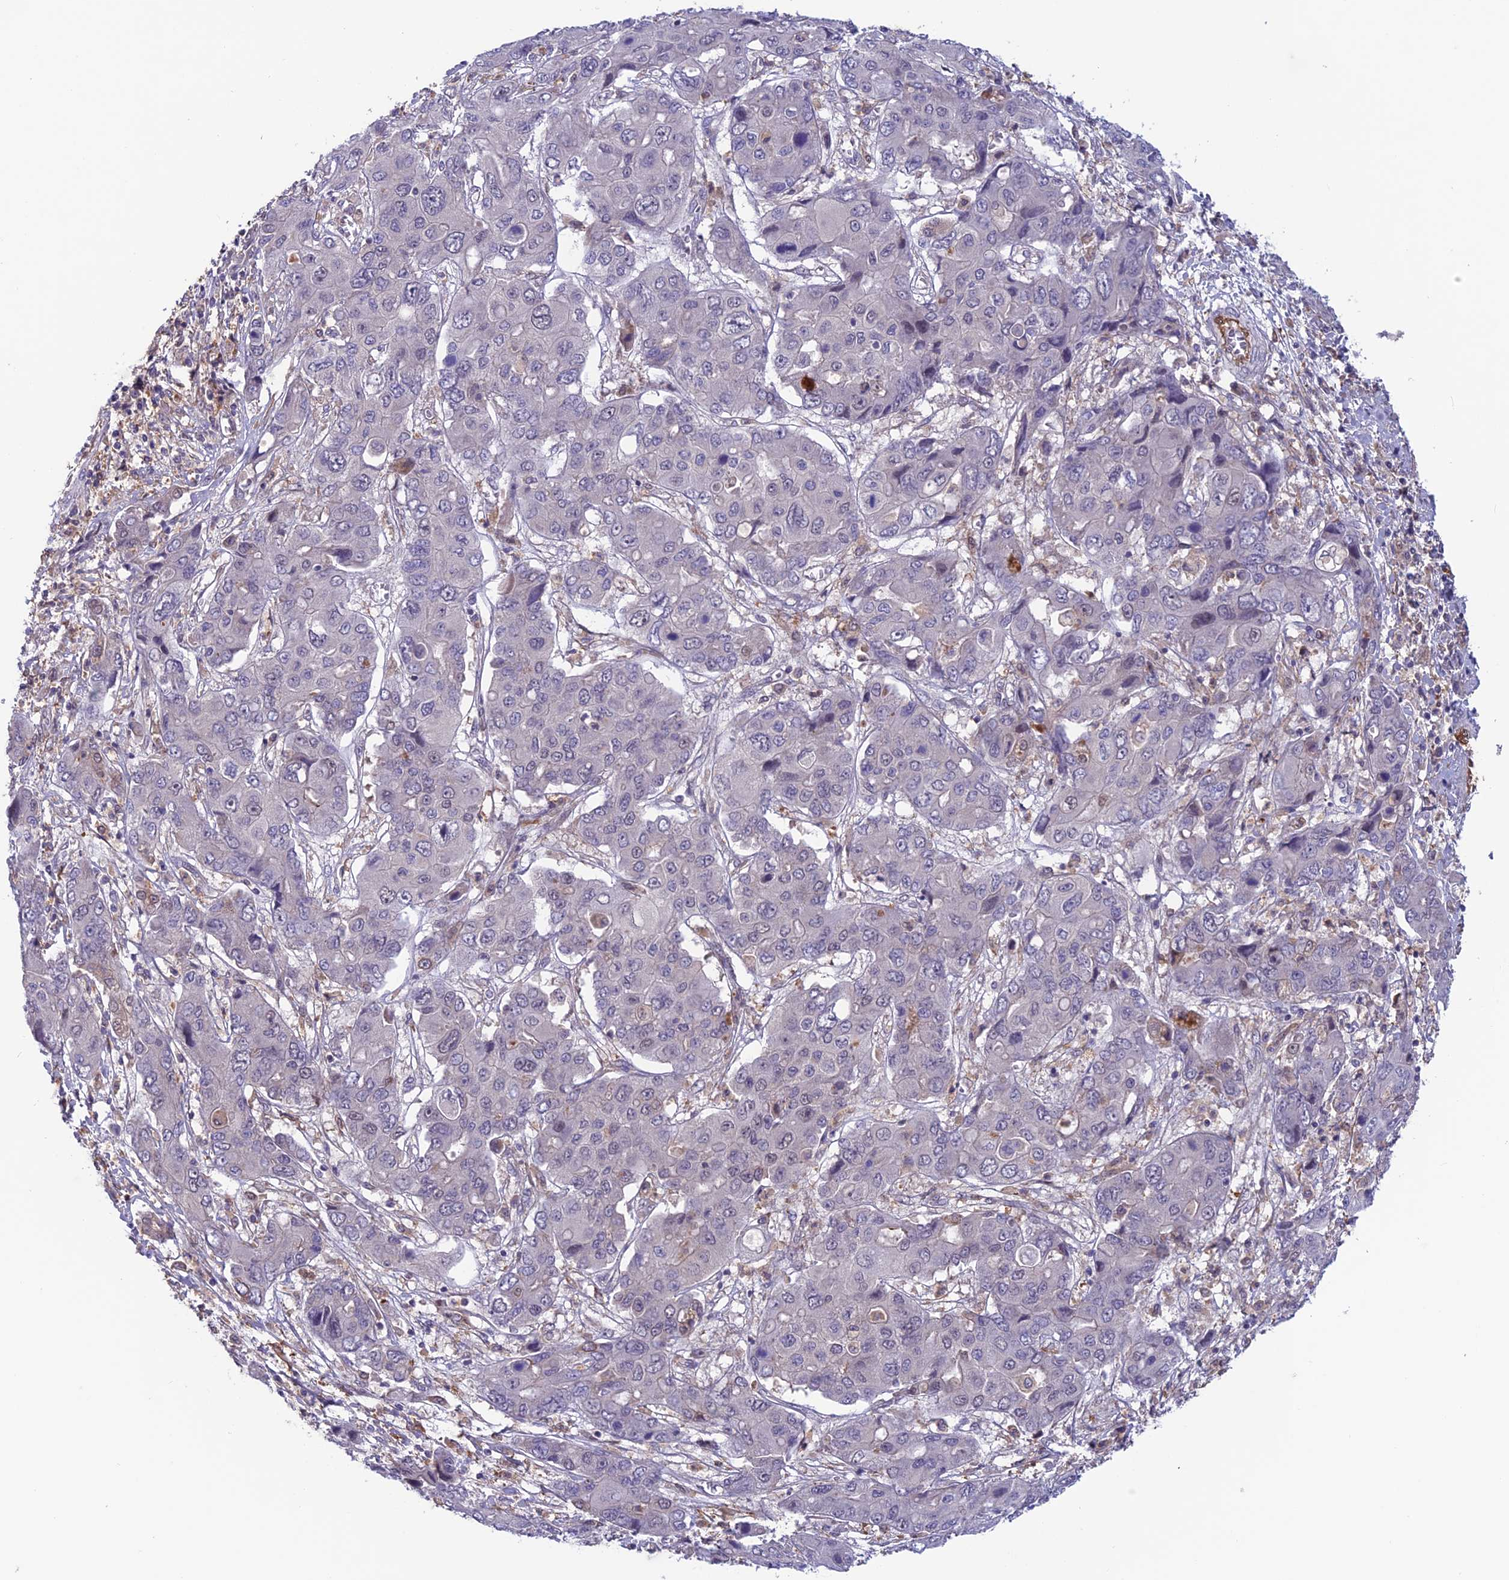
{"staining": {"intensity": "negative", "quantity": "none", "location": "none"}, "tissue": "liver cancer", "cell_type": "Tumor cells", "image_type": "cancer", "snomed": [{"axis": "morphology", "description": "Cholangiocarcinoma"}, {"axis": "topography", "description": "Liver"}], "caption": "Tumor cells are negative for brown protein staining in liver cancer.", "gene": "MAST2", "patient": {"sex": "male", "age": 67}}